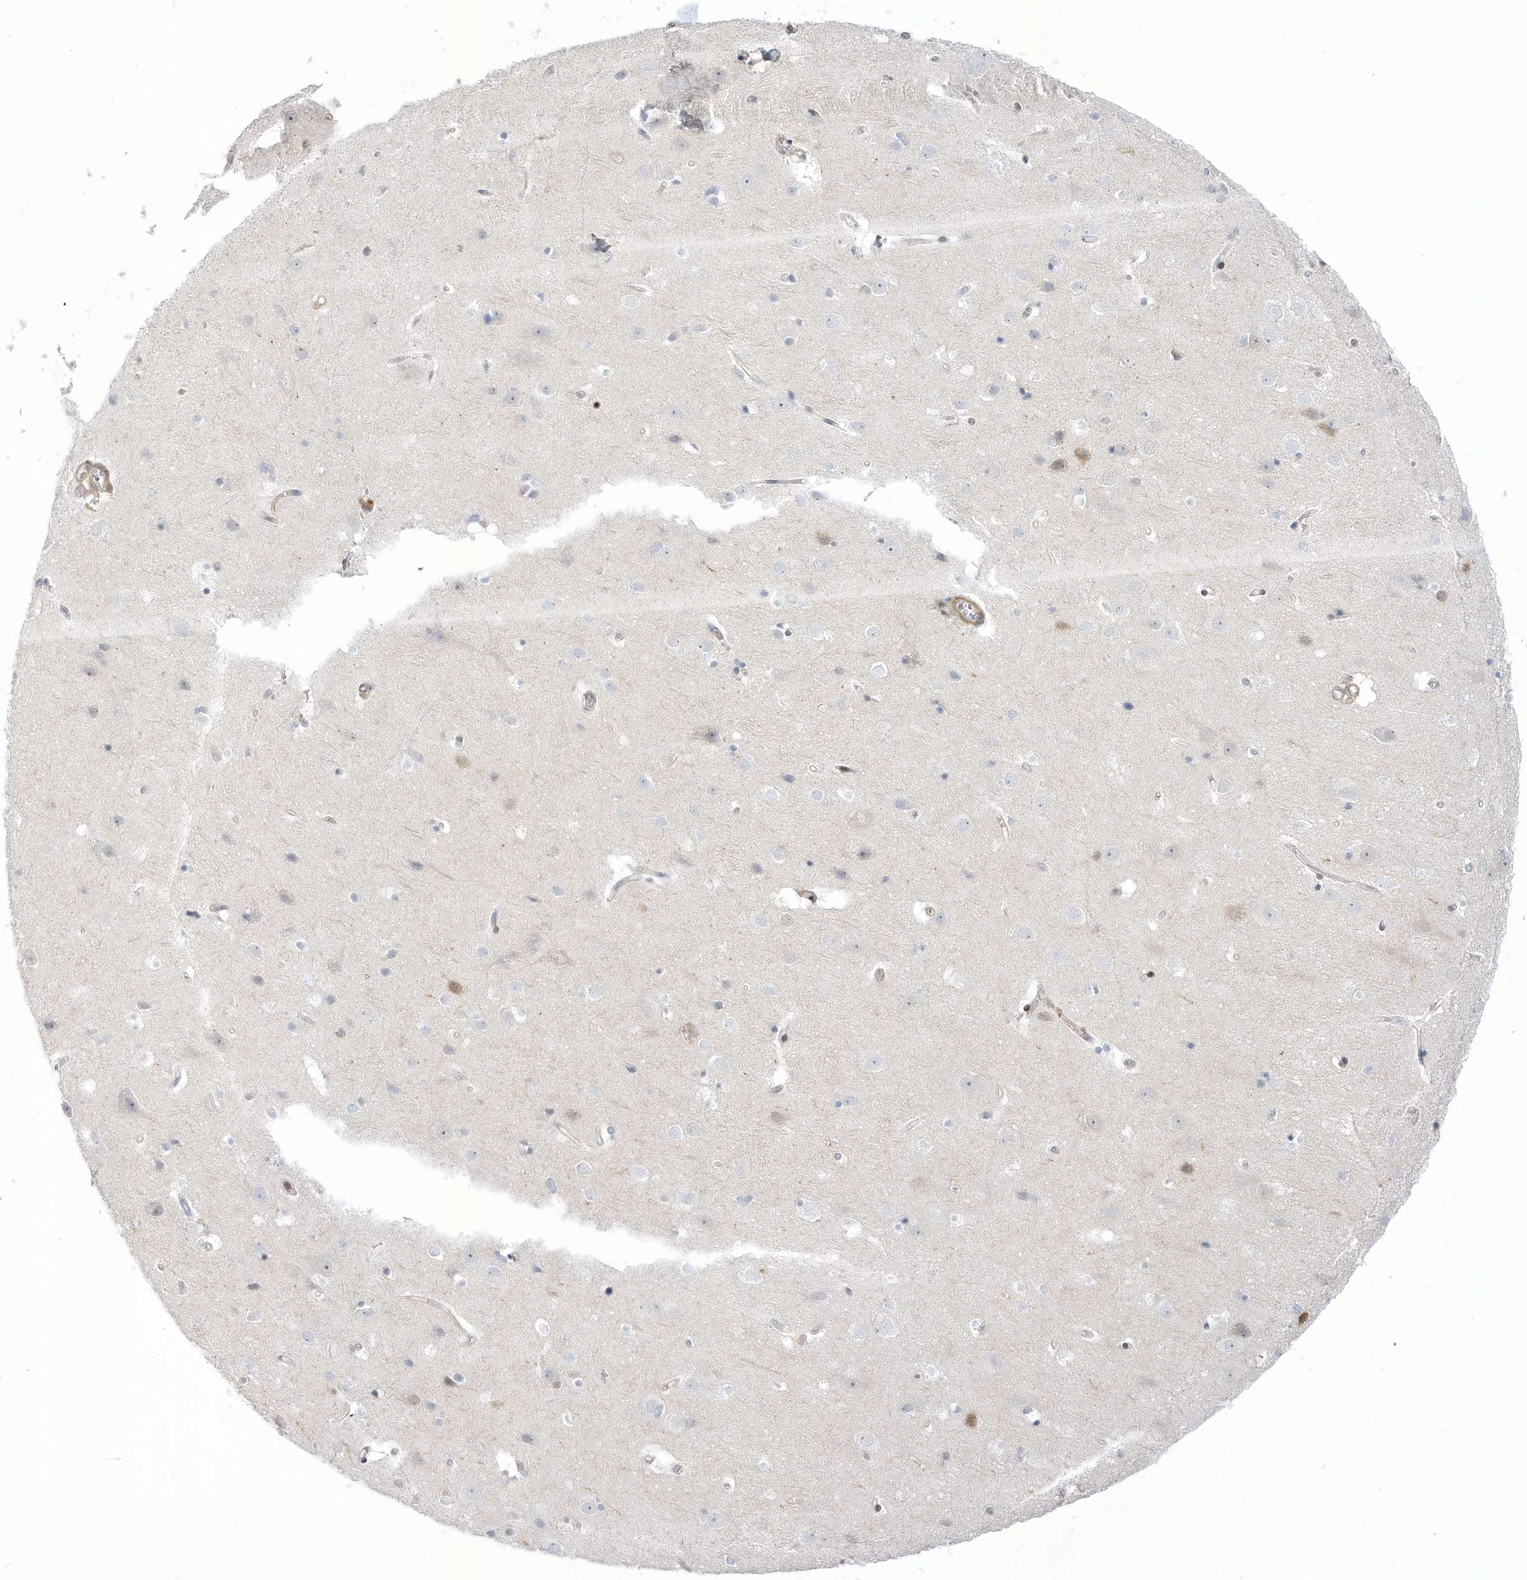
{"staining": {"intensity": "moderate", "quantity": "25%-75%", "location": "cytoplasmic/membranous"}, "tissue": "cerebral cortex", "cell_type": "Endothelial cells", "image_type": "normal", "snomed": [{"axis": "morphology", "description": "Normal tissue, NOS"}, {"axis": "topography", "description": "Cerebral cortex"}], "caption": "A micrograph of cerebral cortex stained for a protein shows moderate cytoplasmic/membranous brown staining in endothelial cells.", "gene": "MAP7D3", "patient": {"sex": "male", "age": 54}}